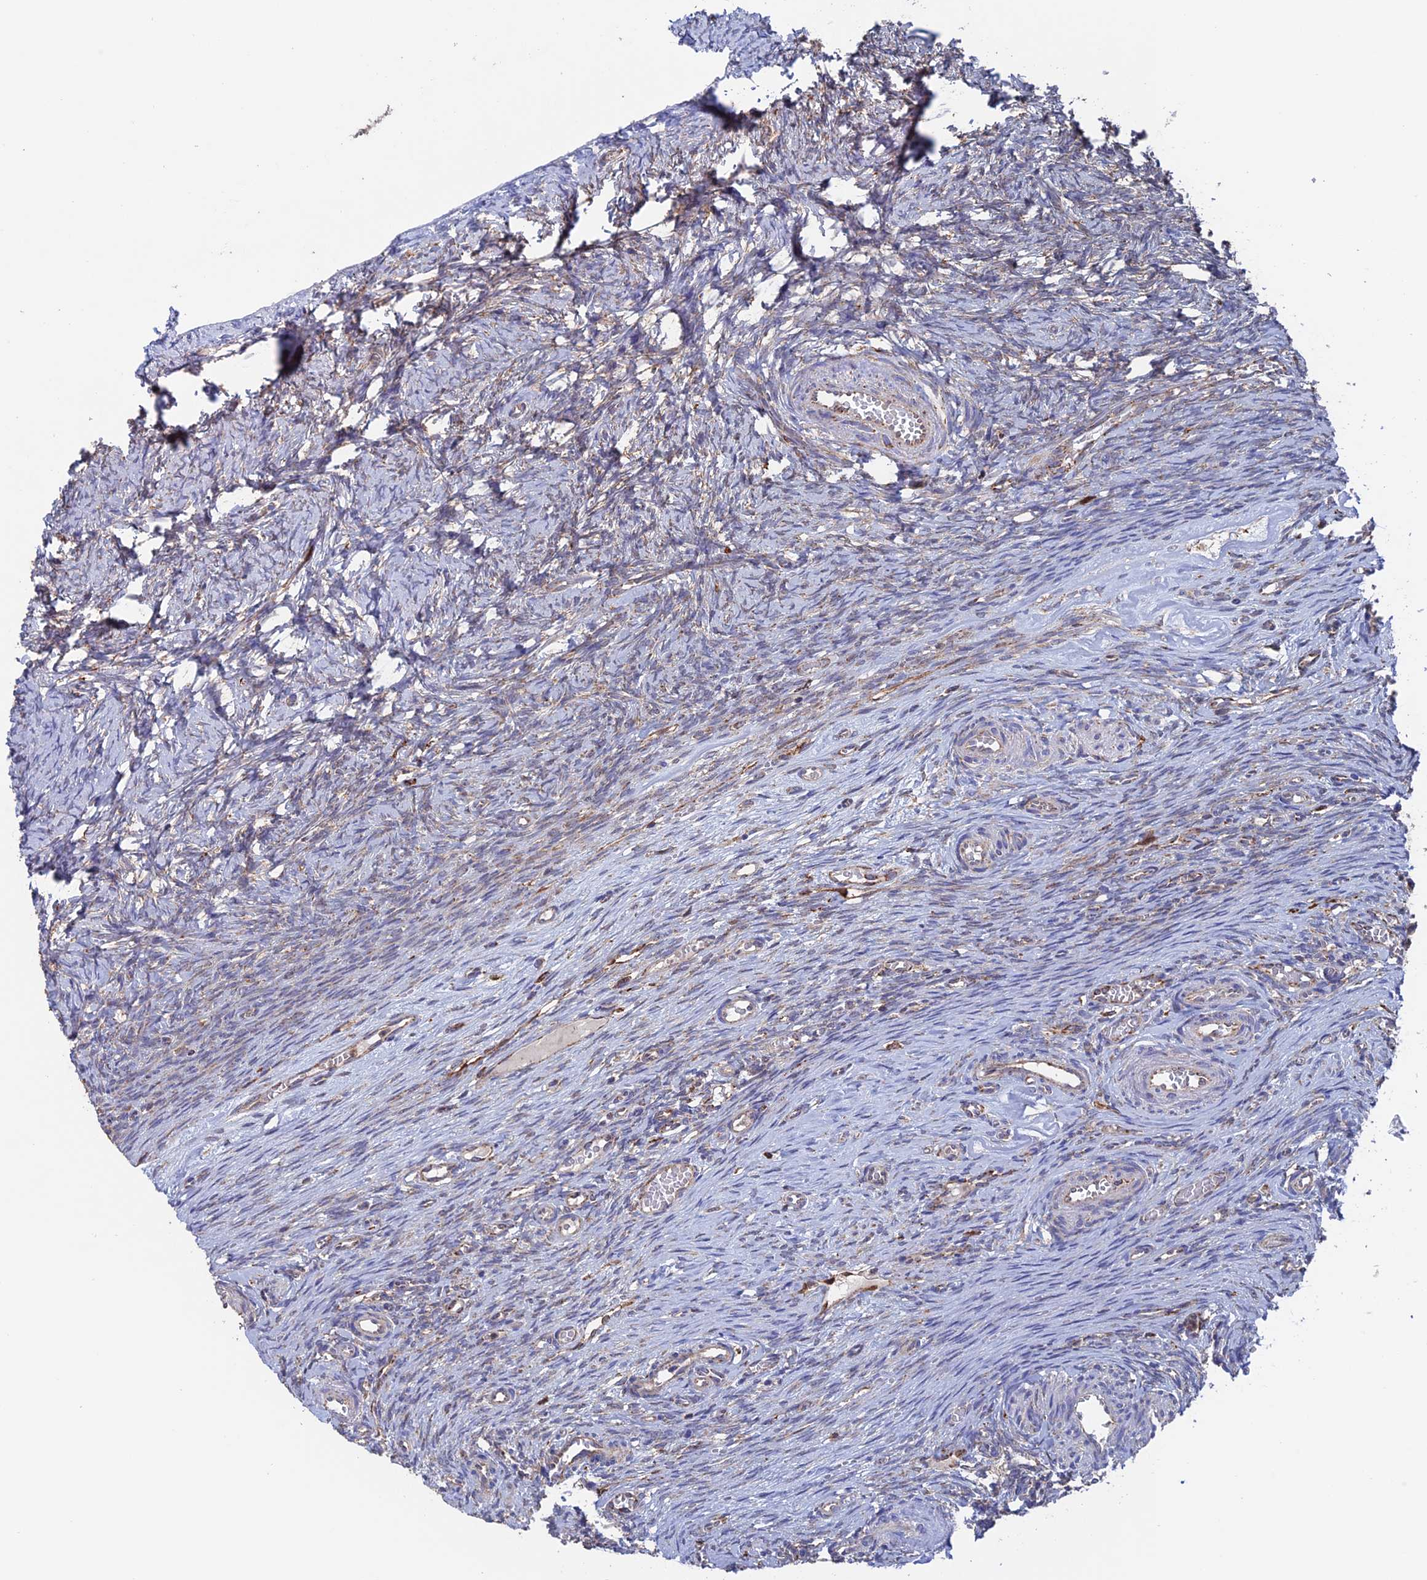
{"staining": {"intensity": "moderate", "quantity": ">75%", "location": "cytoplasmic/membranous"}, "tissue": "ovary", "cell_type": "Follicle cells", "image_type": "normal", "snomed": [{"axis": "morphology", "description": "Adenocarcinoma, NOS"}, {"axis": "topography", "description": "Endometrium"}], "caption": "IHC (DAB (3,3'-diaminobenzidine)) staining of benign ovary reveals moderate cytoplasmic/membranous protein expression in approximately >75% of follicle cells.", "gene": "DTYMK", "patient": {"sex": "female", "age": 32}}